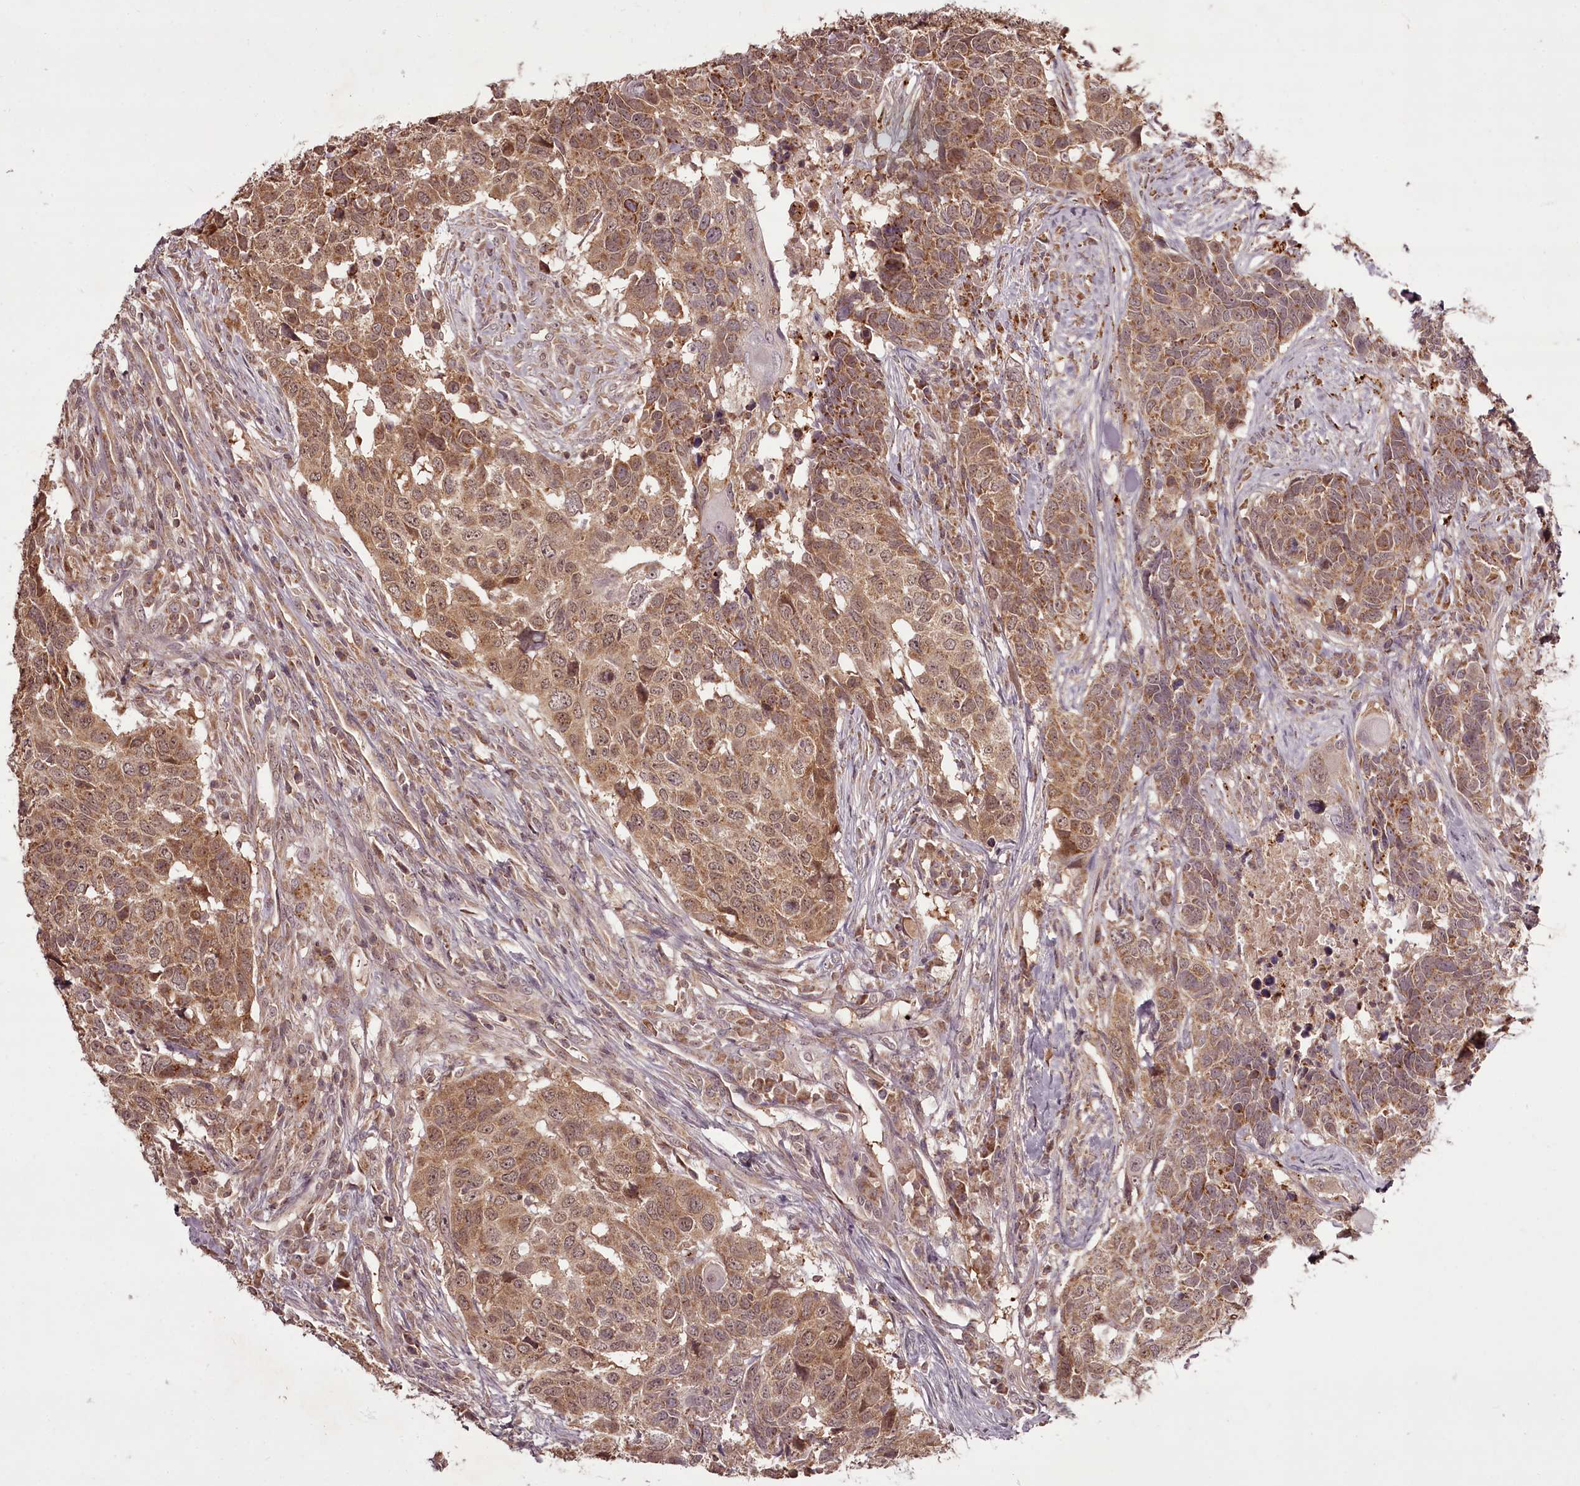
{"staining": {"intensity": "moderate", "quantity": ">75%", "location": "cytoplasmic/membranous"}, "tissue": "head and neck cancer", "cell_type": "Tumor cells", "image_type": "cancer", "snomed": [{"axis": "morphology", "description": "Squamous cell carcinoma, NOS"}, {"axis": "topography", "description": "Head-Neck"}], "caption": "The micrograph exhibits immunohistochemical staining of head and neck cancer (squamous cell carcinoma). There is moderate cytoplasmic/membranous positivity is seen in approximately >75% of tumor cells.", "gene": "PCBP2", "patient": {"sex": "male", "age": 66}}